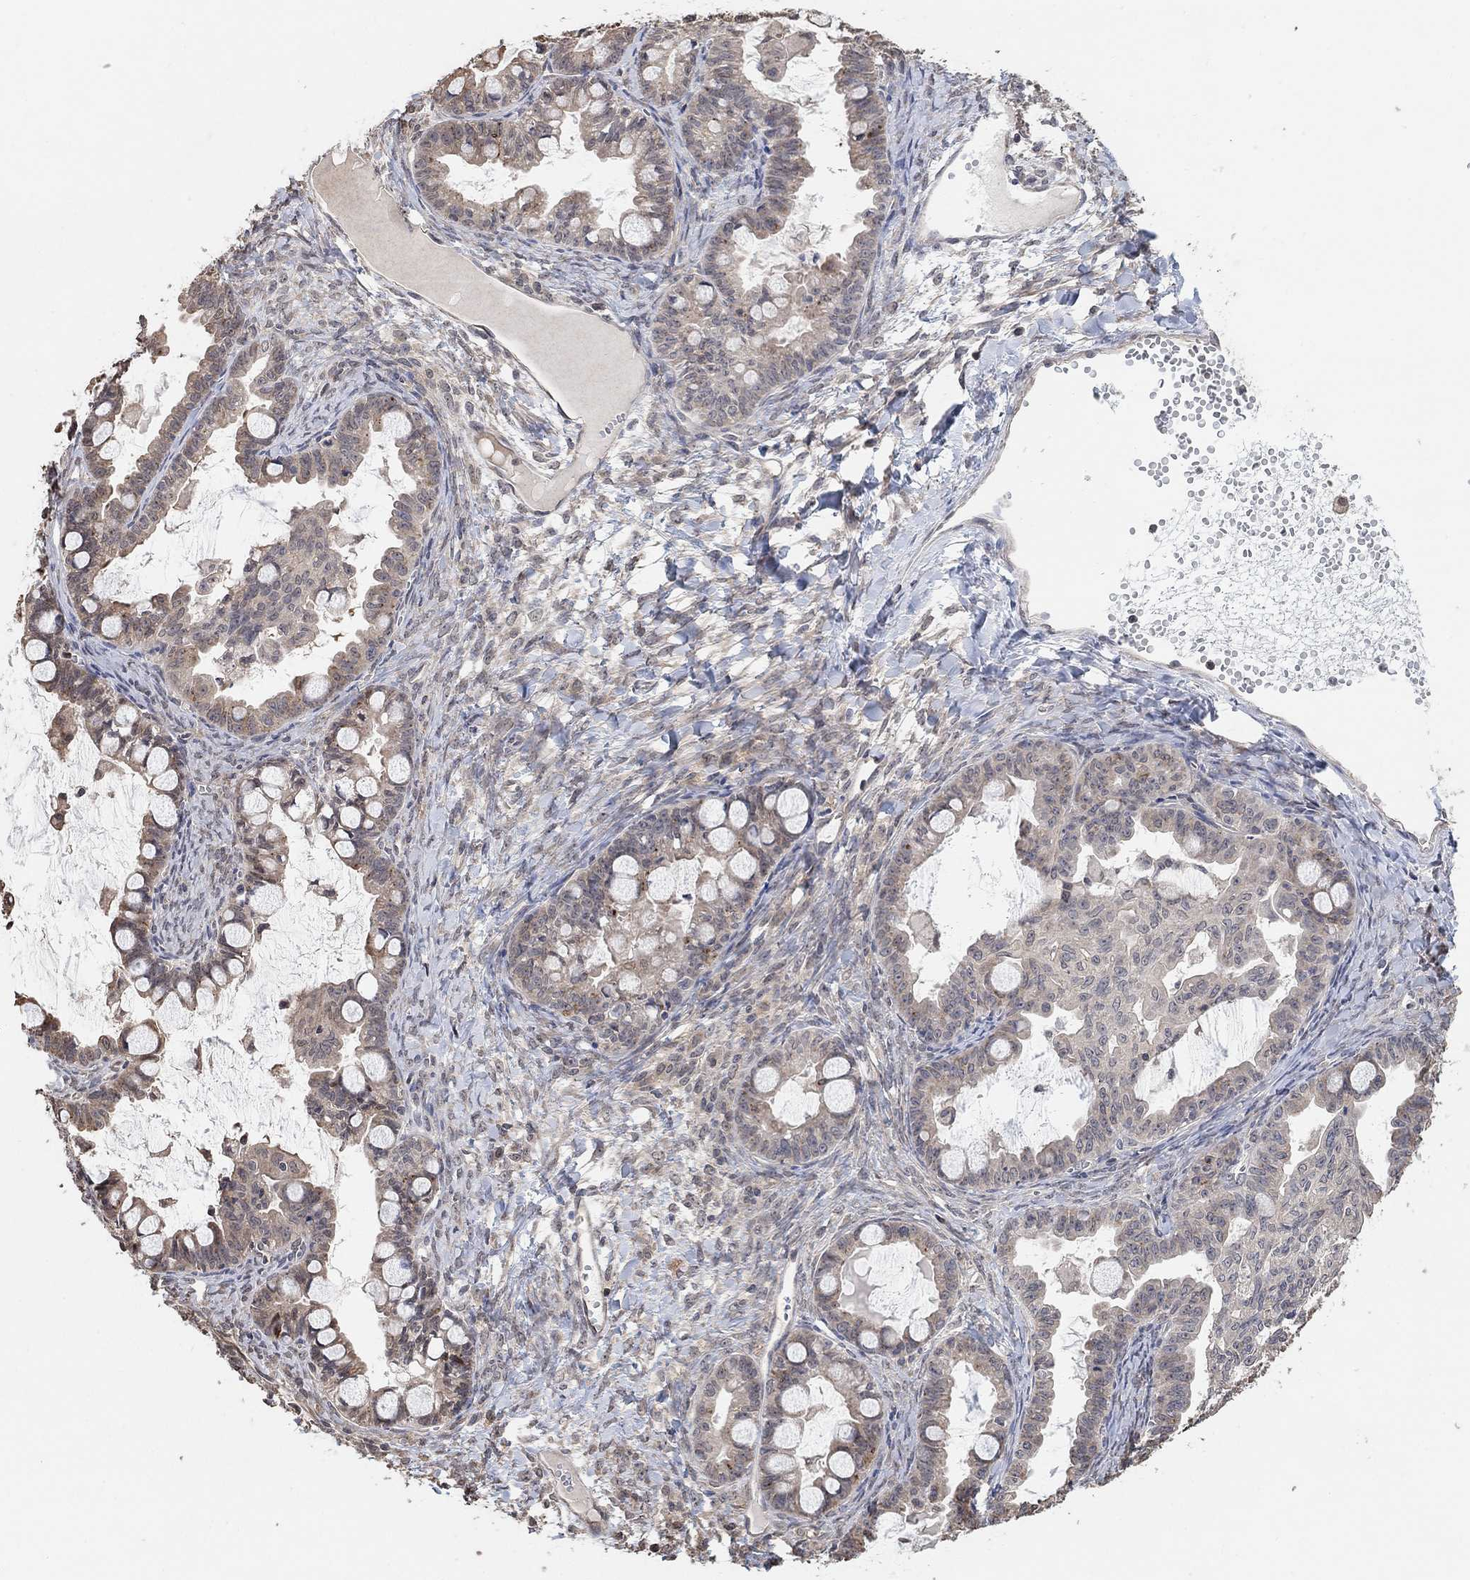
{"staining": {"intensity": "moderate", "quantity": "<25%", "location": "cytoplasmic/membranous"}, "tissue": "ovarian cancer", "cell_type": "Tumor cells", "image_type": "cancer", "snomed": [{"axis": "morphology", "description": "Cystadenocarcinoma, mucinous, NOS"}, {"axis": "topography", "description": "Ovary"}], "caption": "Protein expression analysis of human ovarian cancer (mucinous cystadenocarcinoma) reveals moderate cytoplasmic/membranous positivity in approximately <25% of tumor cells.", "gene": "UNC5B", "patient": {"sex": "female", "age": 63}}